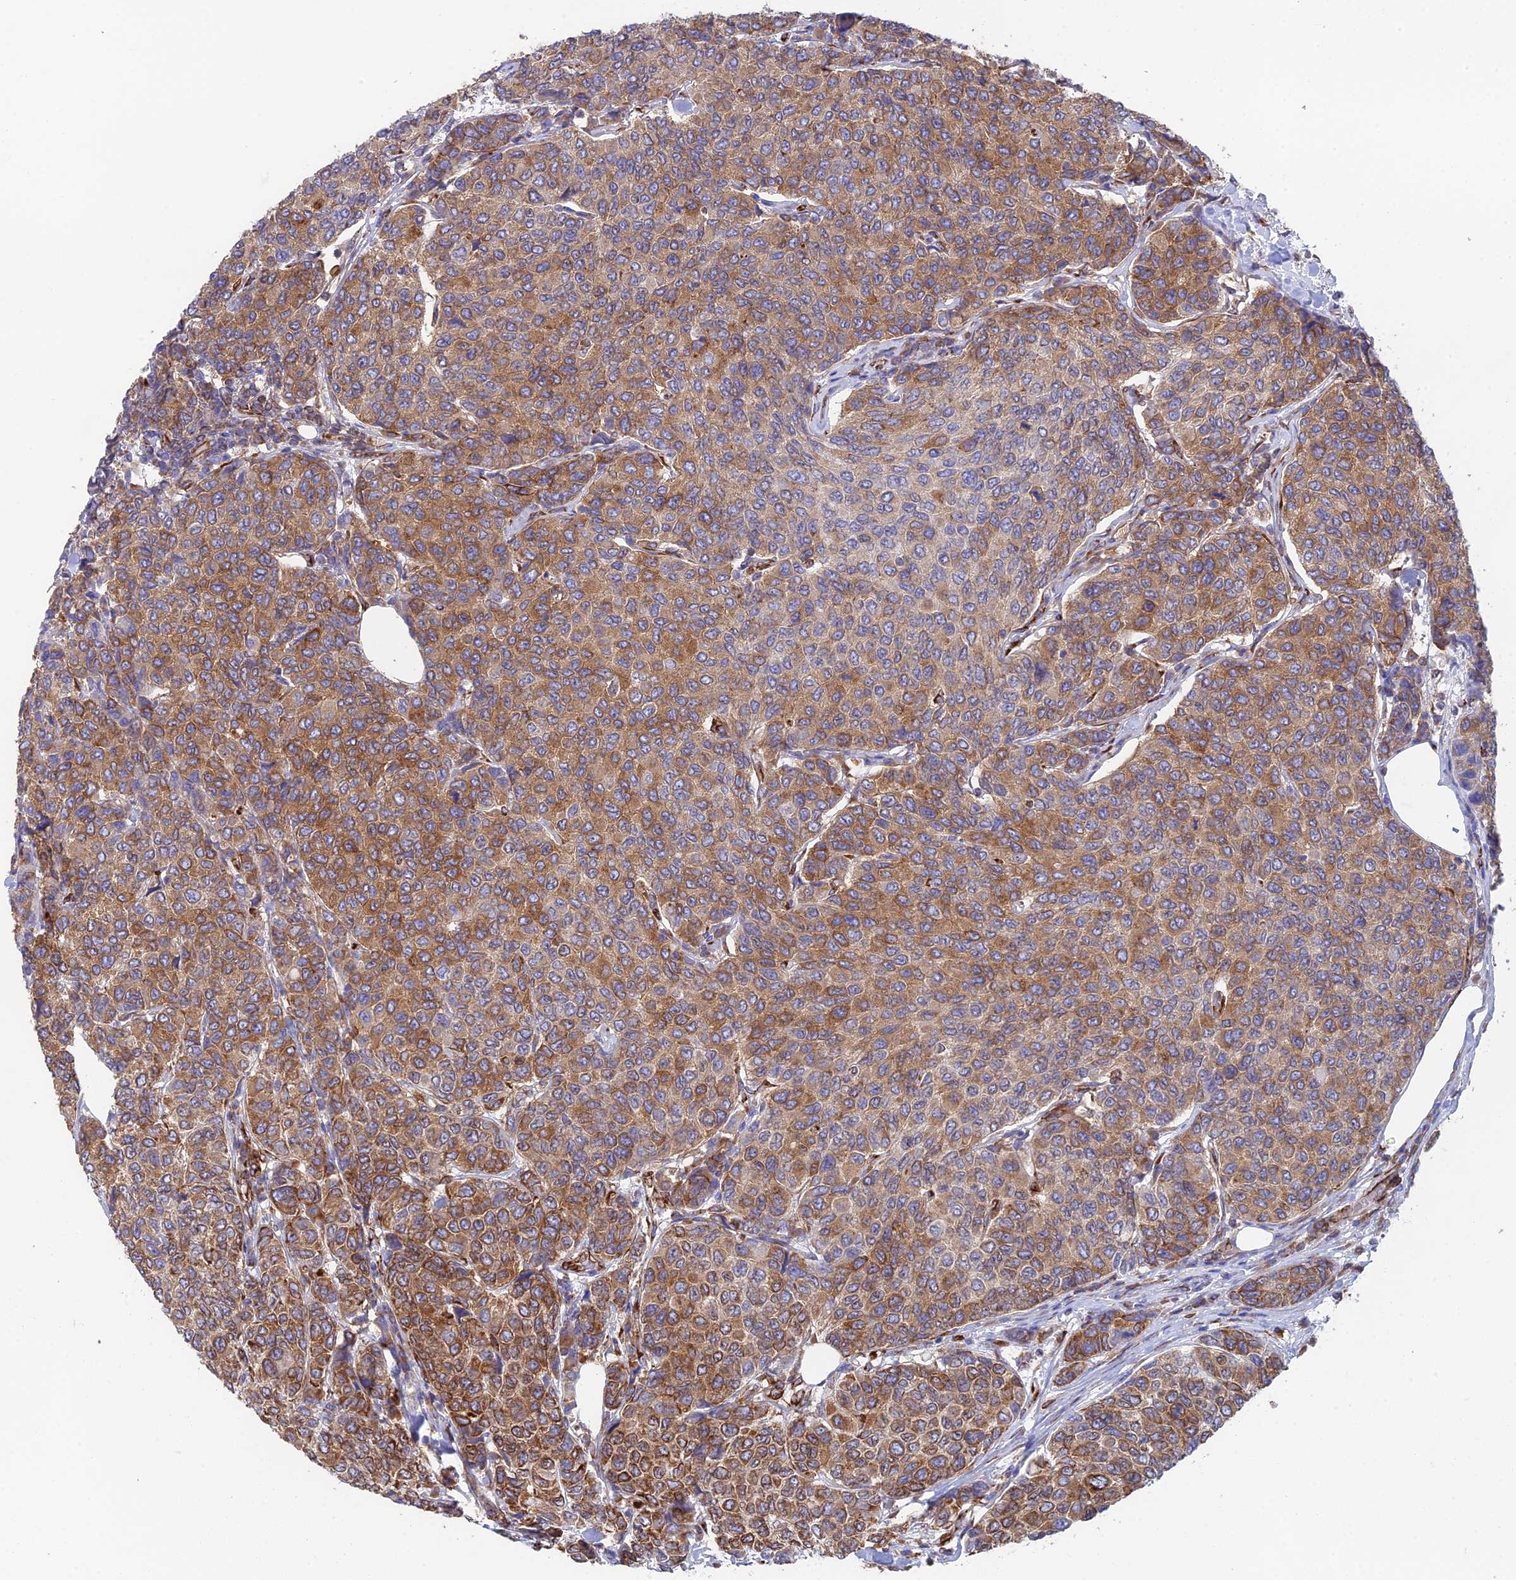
{"staining": {"intensity": "moderate", "quantity": ">75%", "location": "cytoplasmic/membranous"}, "tissue": "breast cancer", "cell_type": "Tumor cells", "image_type": "cancer", "snomed": [{"axis": "morphology", "description": "Duct carcinoma"}, {"axis": "topography", "description": "Breast"}], "caption": "Protein positivity by immunohistochemistry (IHC) demonstrates moderate cytoplasmic/membranous positivity in about >75% of tumor cells in breast cancer.", "gene": "CCDC69", "patient": {"sex": "female", "age": 55}}